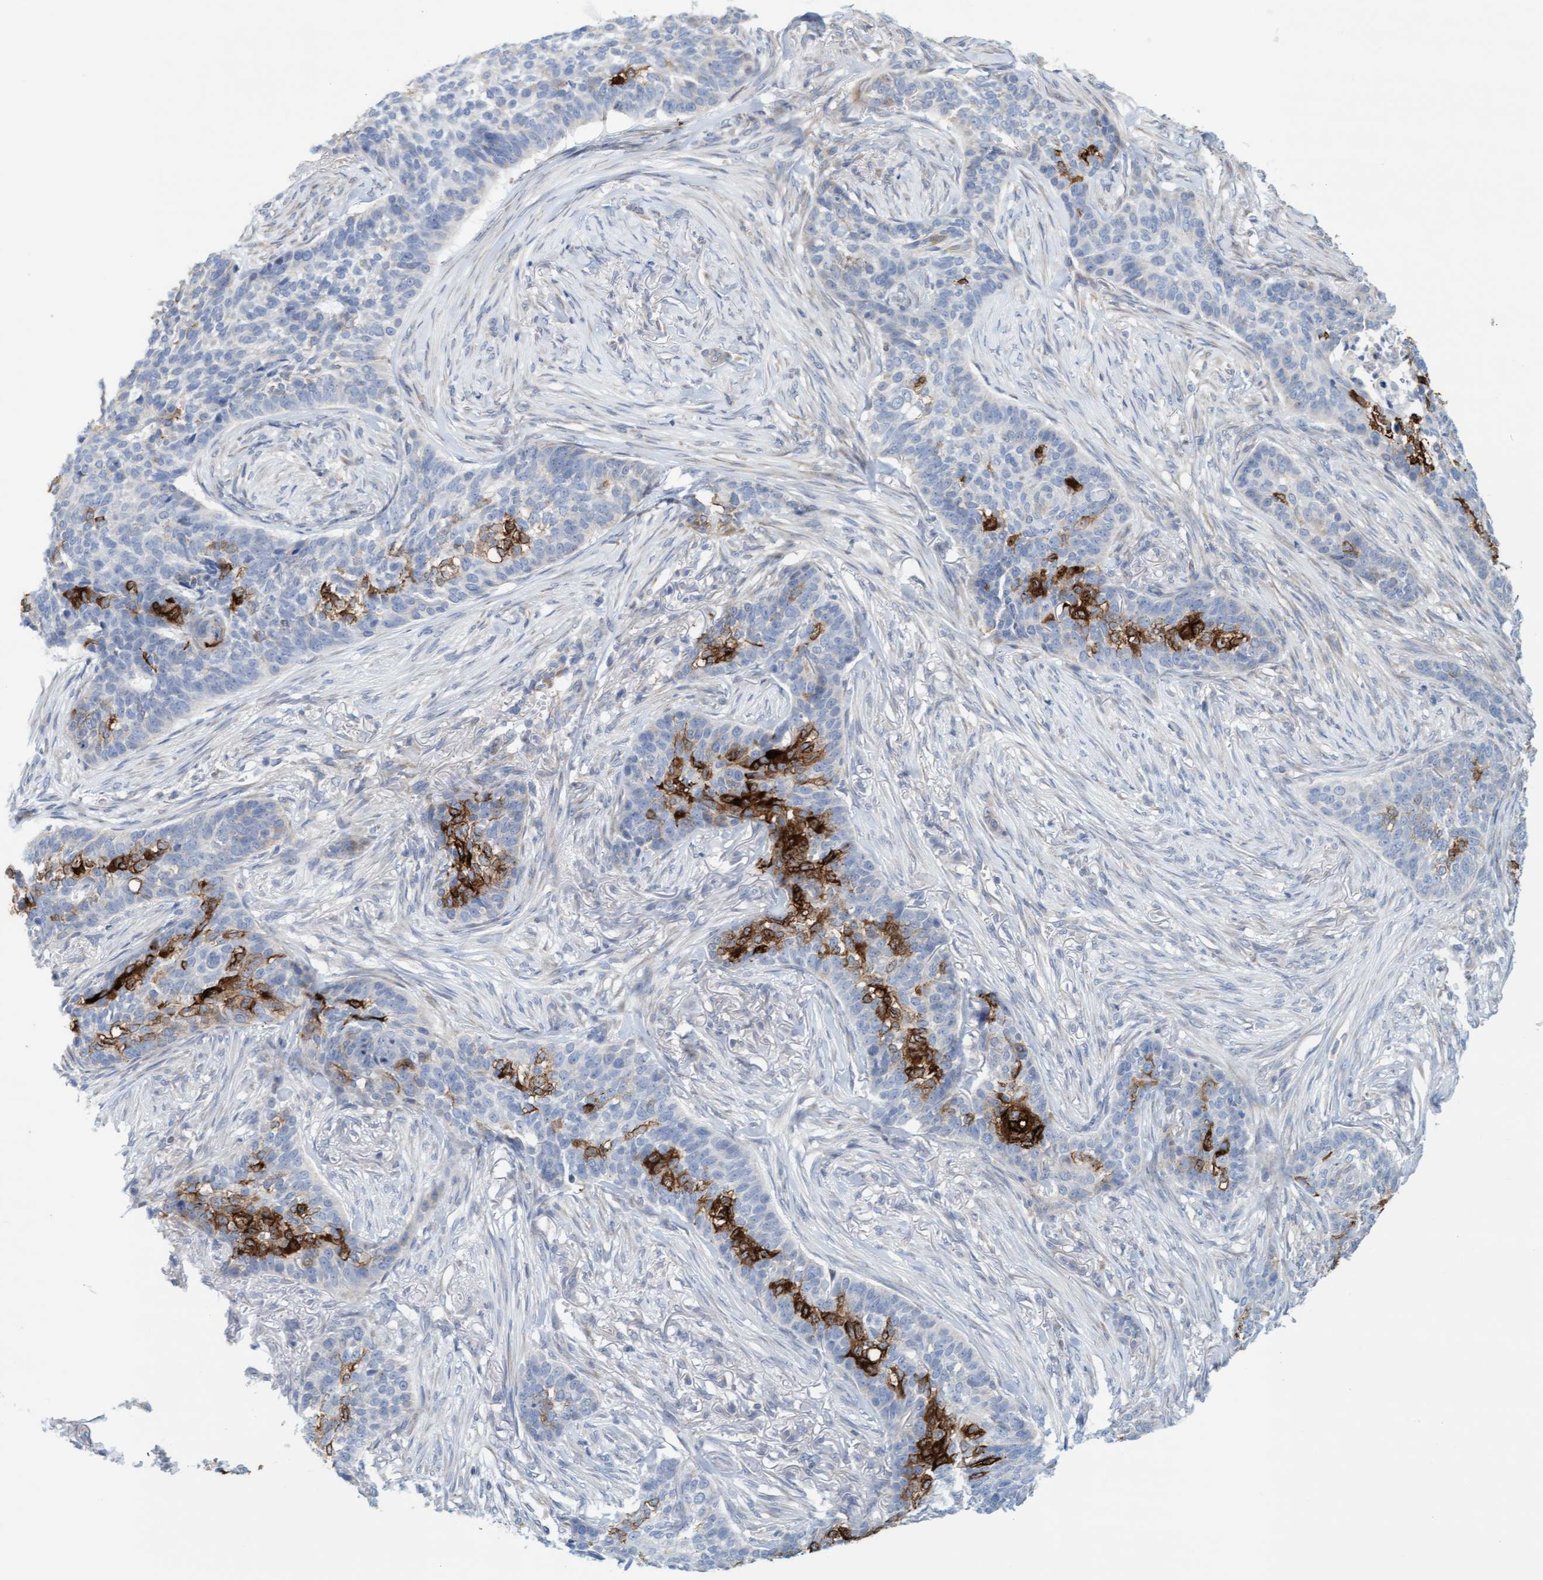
{"staining": {"intensity": "strong", "quantity": "<25%", "location": "cytoplasmic/membranous"}, "tissue": "skin cancer", "cell_type": "Tumor cells", "image_type": "cancer", "snomed": [{"axis": "morphology", "description": "Basal cell carcinoma"}, {"axis": "topography", "description": "Skin"}], "caption": "A brown stain highlights strong cytoplasmic/membranous expression of a protein in human basal cell carcinoma (skin) tumor cells. (DAB IHC, brown staining for protein, blue staining for nuclei).", "gene": "SLC28A3", "patient": {"sex": "male", "age": 85}}